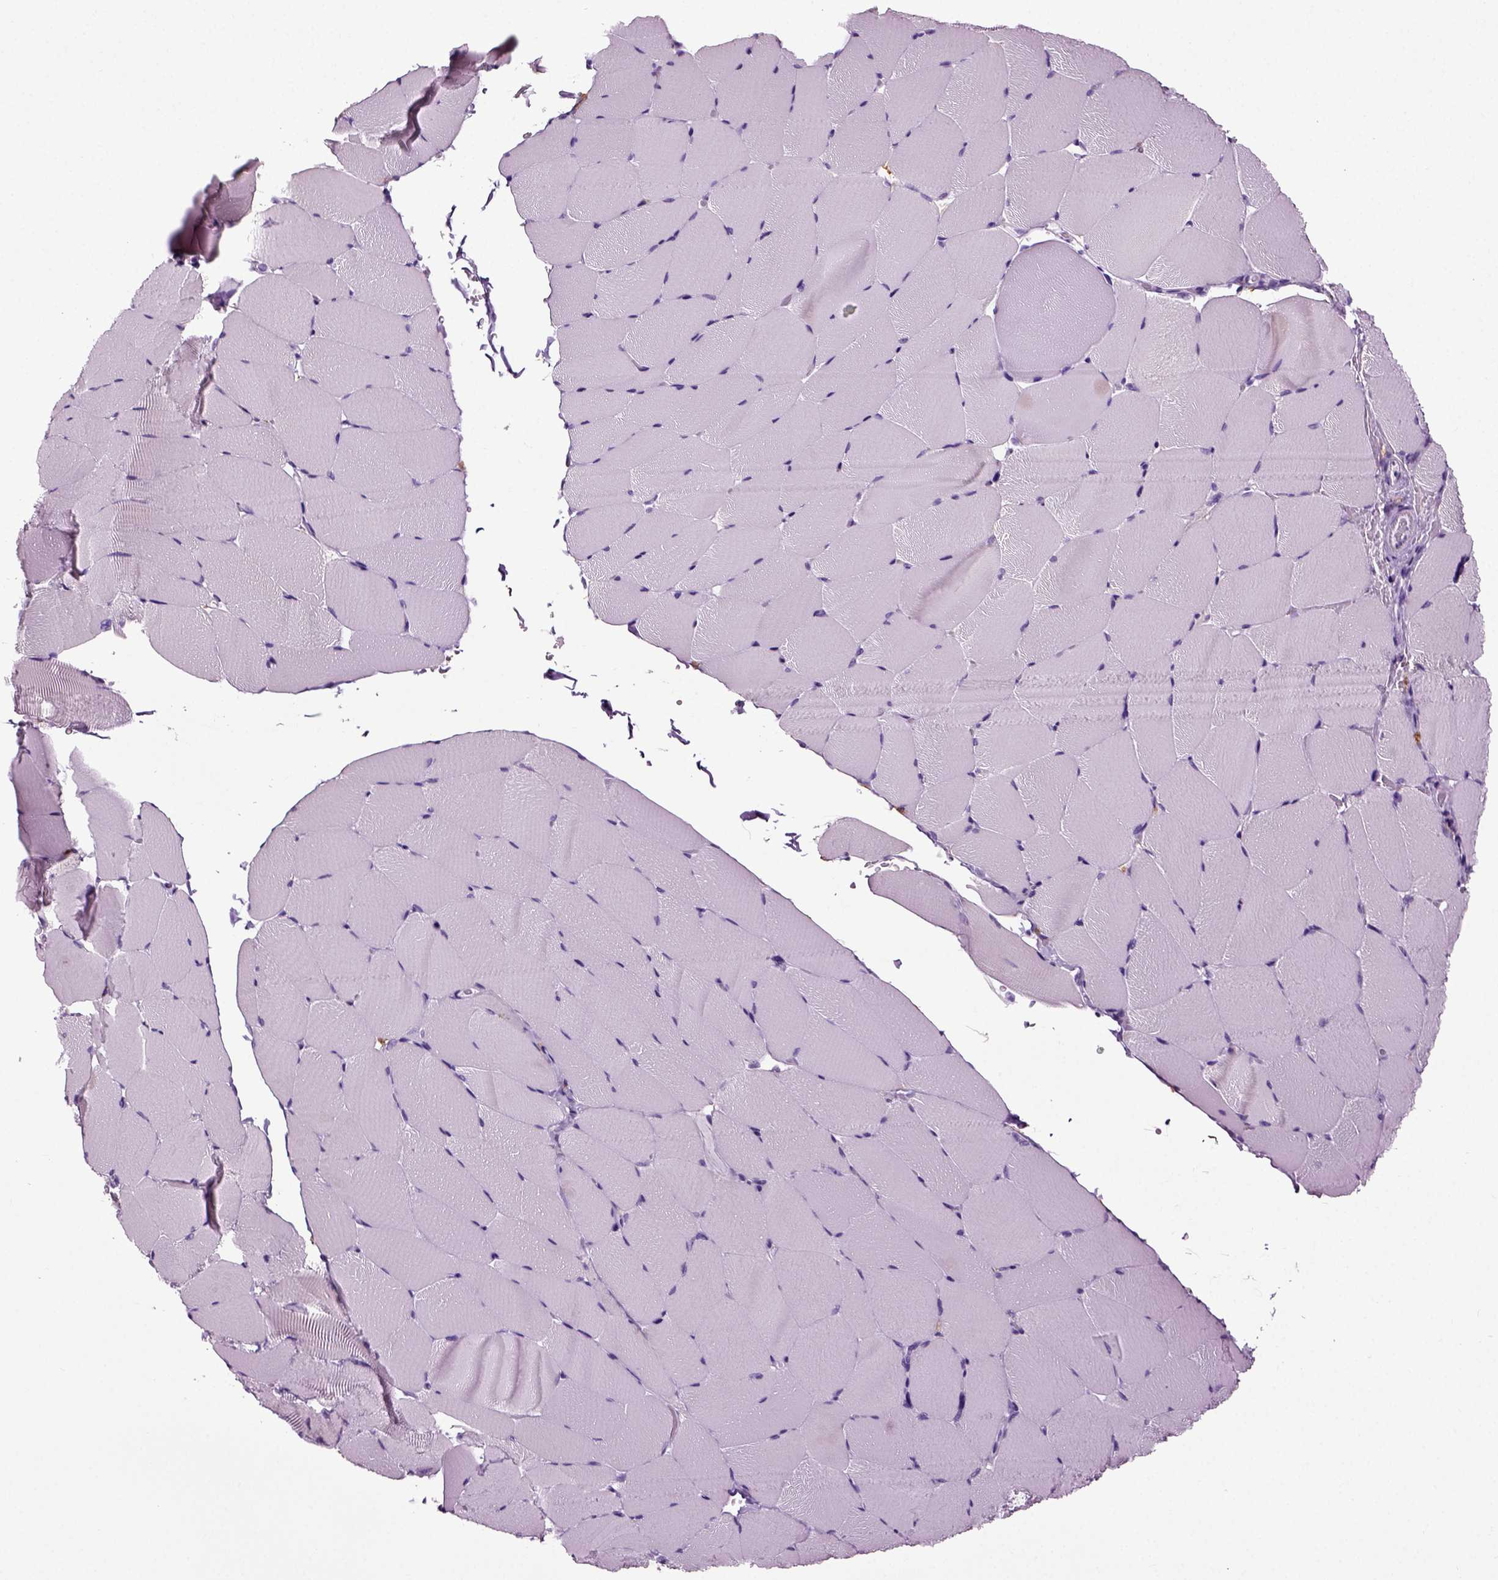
{"staining": {"intensity": "negative", "quantity": "none", "location": "none"}, "tissue": "skeletal muscle", "cell_type": "Myocytes", "image_type": "normal", "snomed": [{"axis": "morphology", "description": "Normal tissue, NOS"}, {"axis": "topography", "description": "Skeletal muscle"}], "caption": "Benign skeletal muscle was stained to show a protein in brown. There is no significant expression in myocytes. Brightfield microscopy of immunohistochemistry stained with DAB (3,3'-diaminobenzidine) (brown) and hematoxylin (blue), captured at high magnification.", "gene": "DNAH10", "patient": {"sex": "female", "age": 37}}